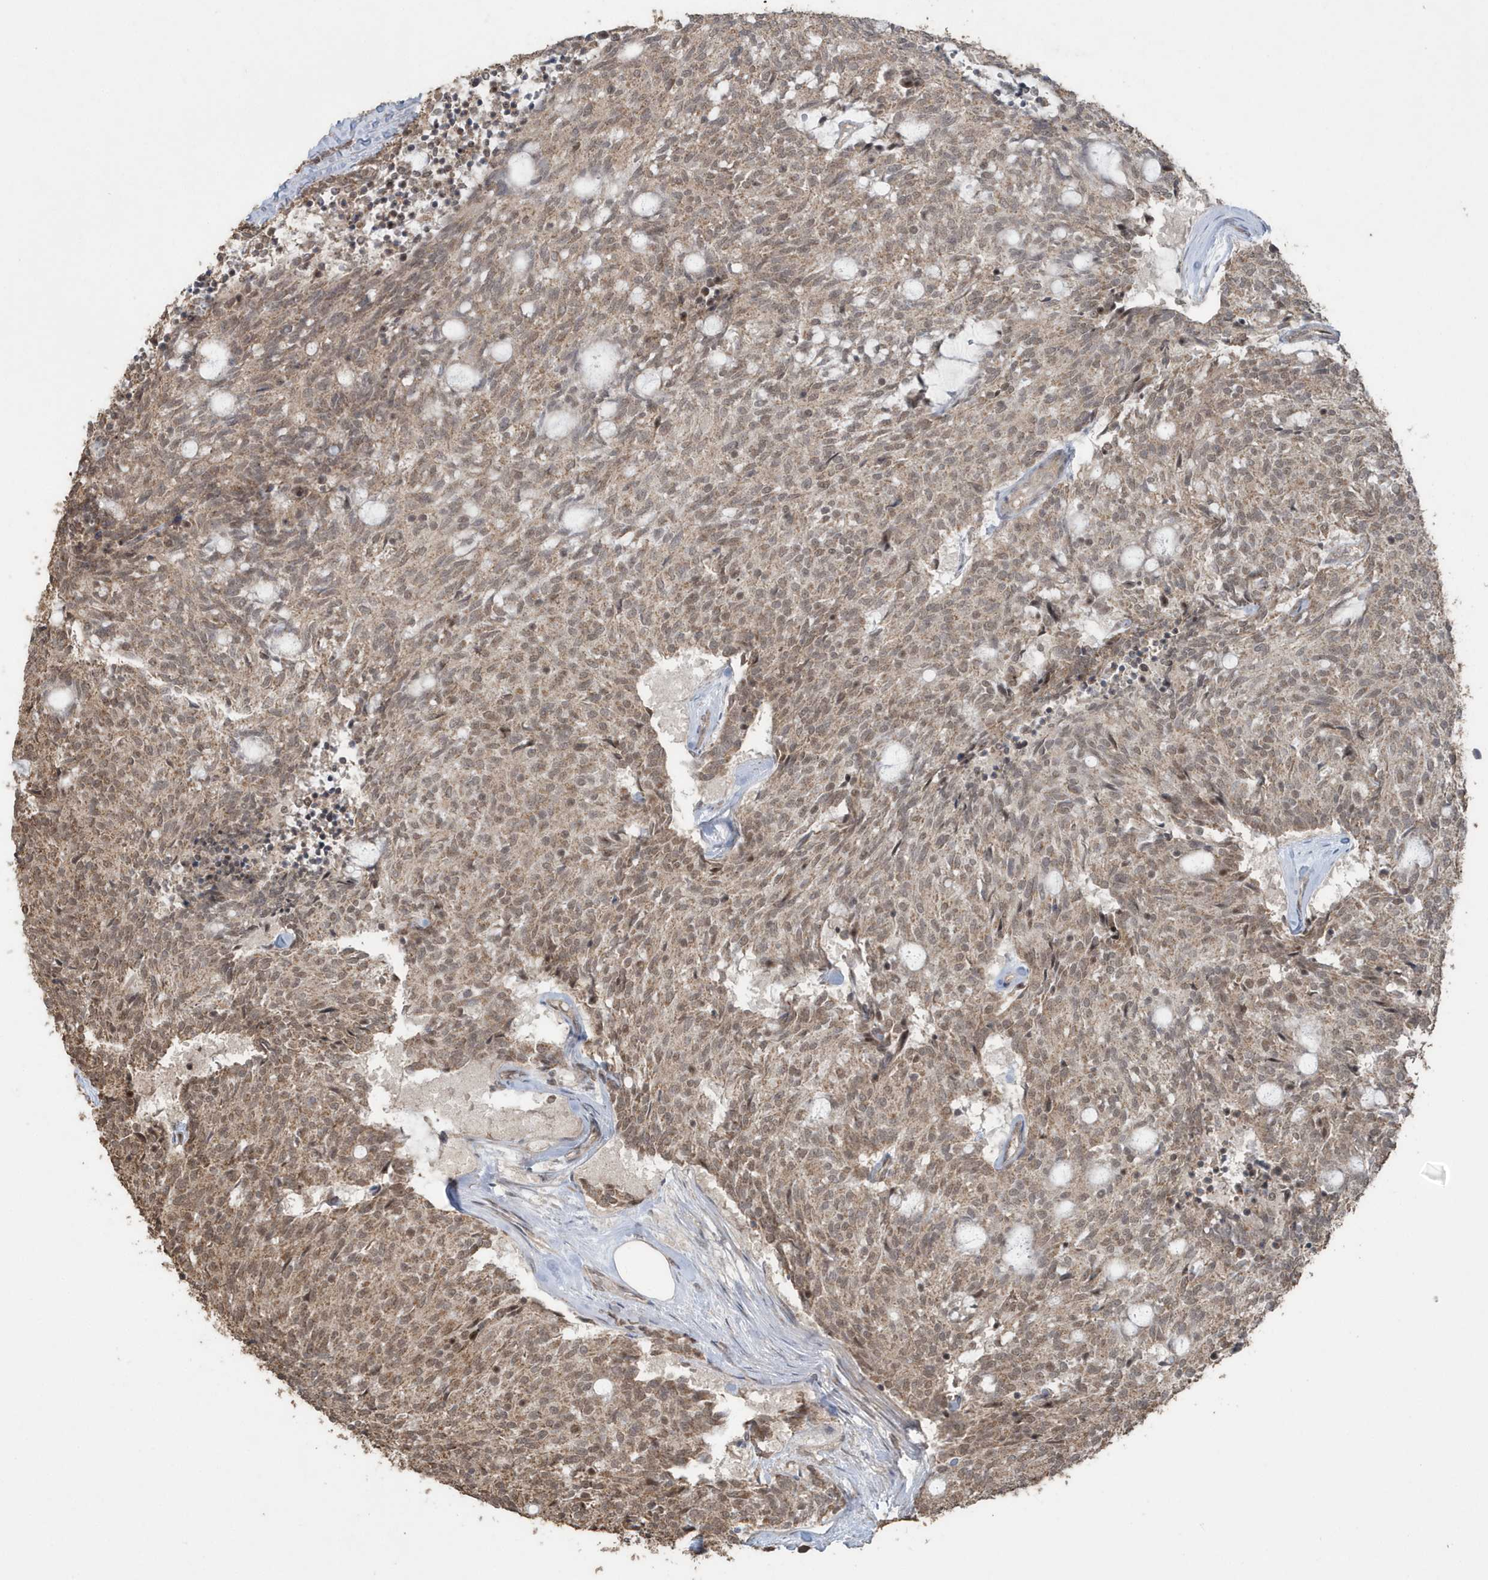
{"staining": {"intensity": "moderate", "quantity": ">75%", "location": "cytoplasmic/membranous,nuclear"}, "tissue": "carcinoid", "cell_type": "Tumor cells", "image_type": "cancer", "snomed": [{"axis": "morphology", "description": "Carcinoid, malignant, NOS"}, {"axis": "topography", "description": "Pancreas"}], "caption": "Immunohistochemistry micrograph of neoplastic tissue: carcinoid stained using IHC demonstrates medium levels of moderate protein expression localized specifically in the cytoplasmic/membranous and nuclear of tumor cells, appearing as a cytoplasmic/membranous and nuclear brown color.", "gene": "PAXBP1", "patient": {"sex": "female", "age": 54}}